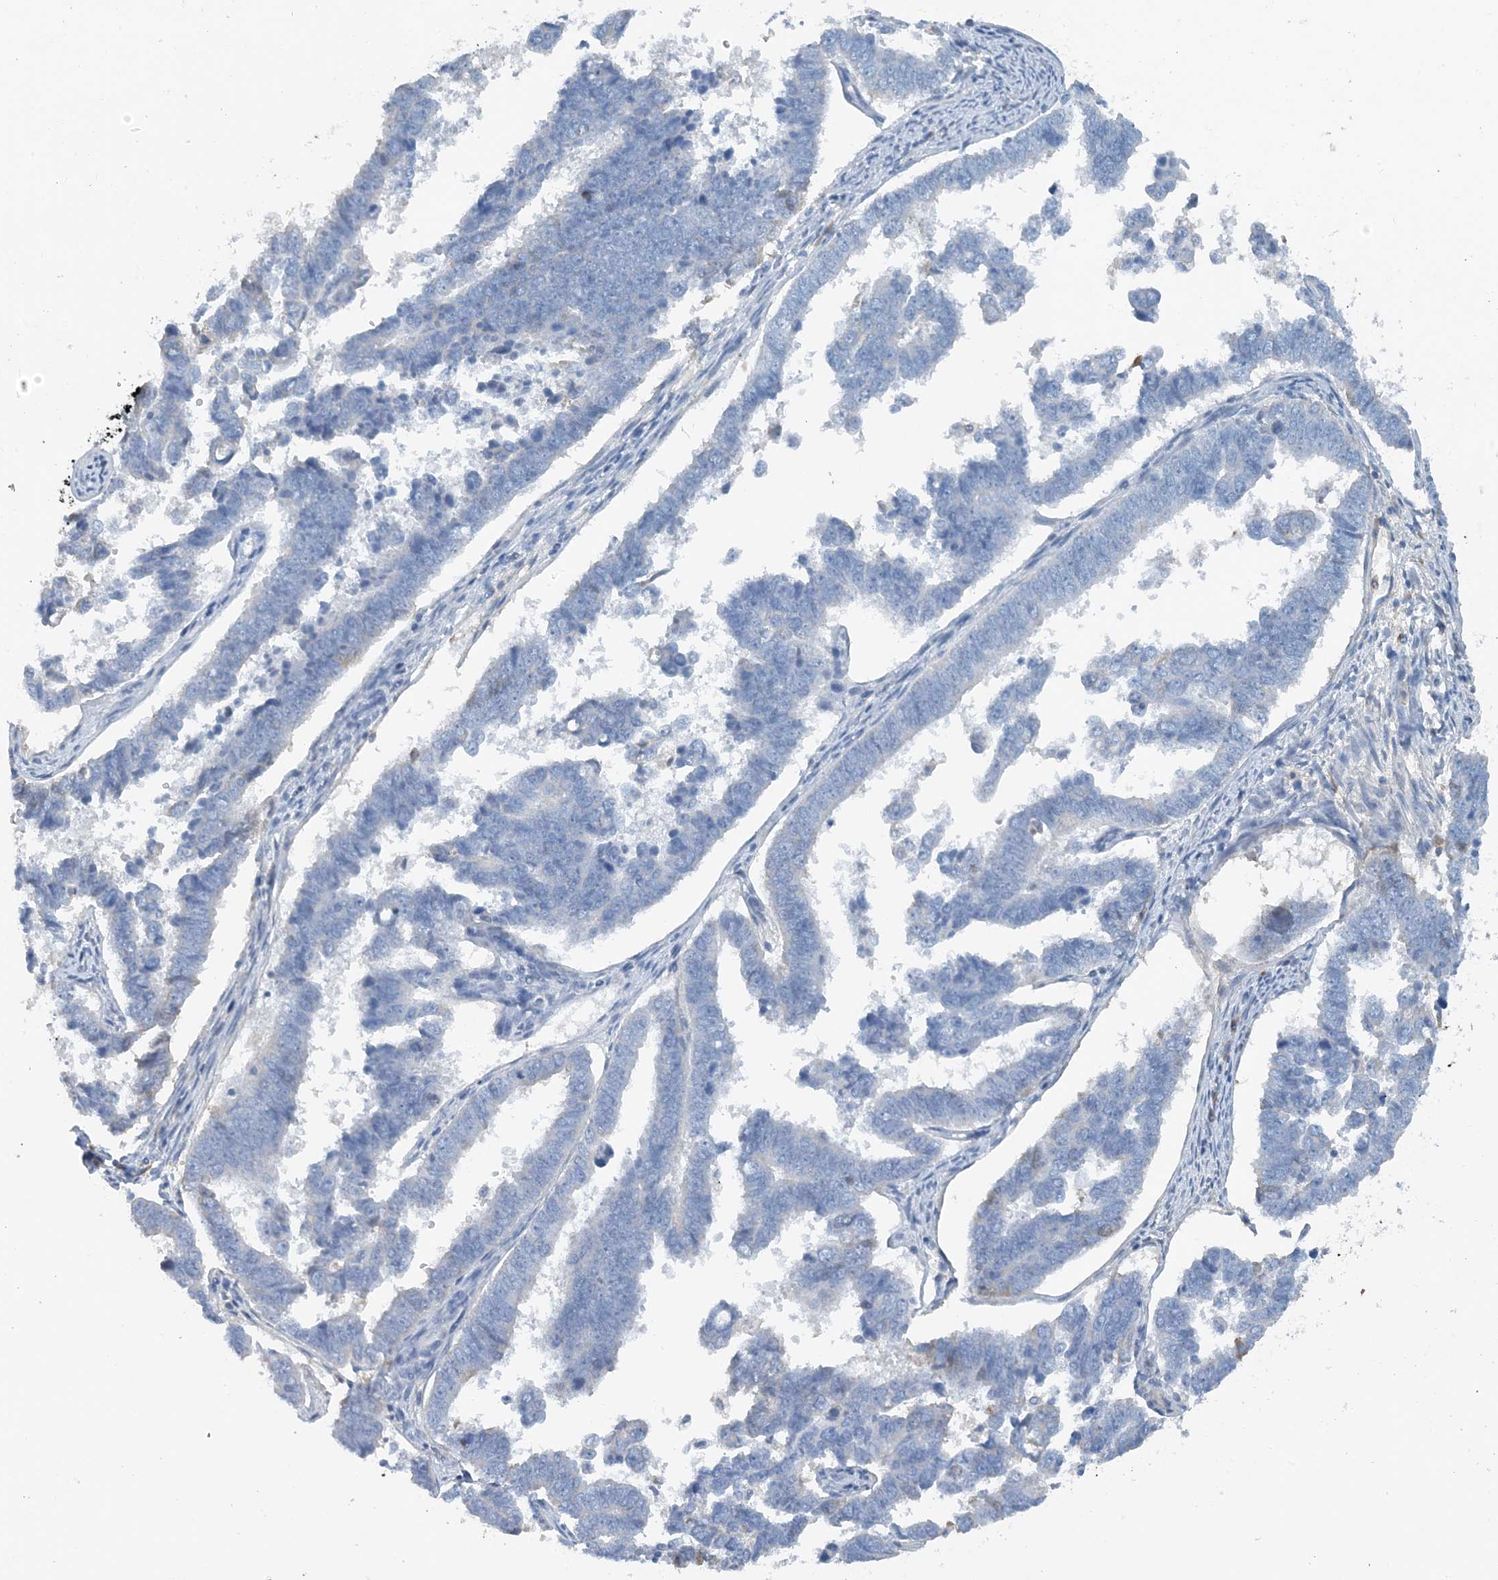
{"staining": {"intensity": "negative", "quantity": "none", "location": "none"}, "tissue": "endometrial cancer", "cell_type": "Tumor cells", "image_type": "cancer", "snomed": [{"axis": "morphology", "description": "Adenocarcinoma, NOS"}, {"axis": "topography", "description": "Endometrium"}], "caption": "High magnification brightfield microscopy of endometrial adenocarcinoma stained with DAB (brown) and counterstained with hematoxylin (blue): tumor cells show no significant expression.", "gene": "CTRL", "patient": {"sex": "female", "age": 75}}